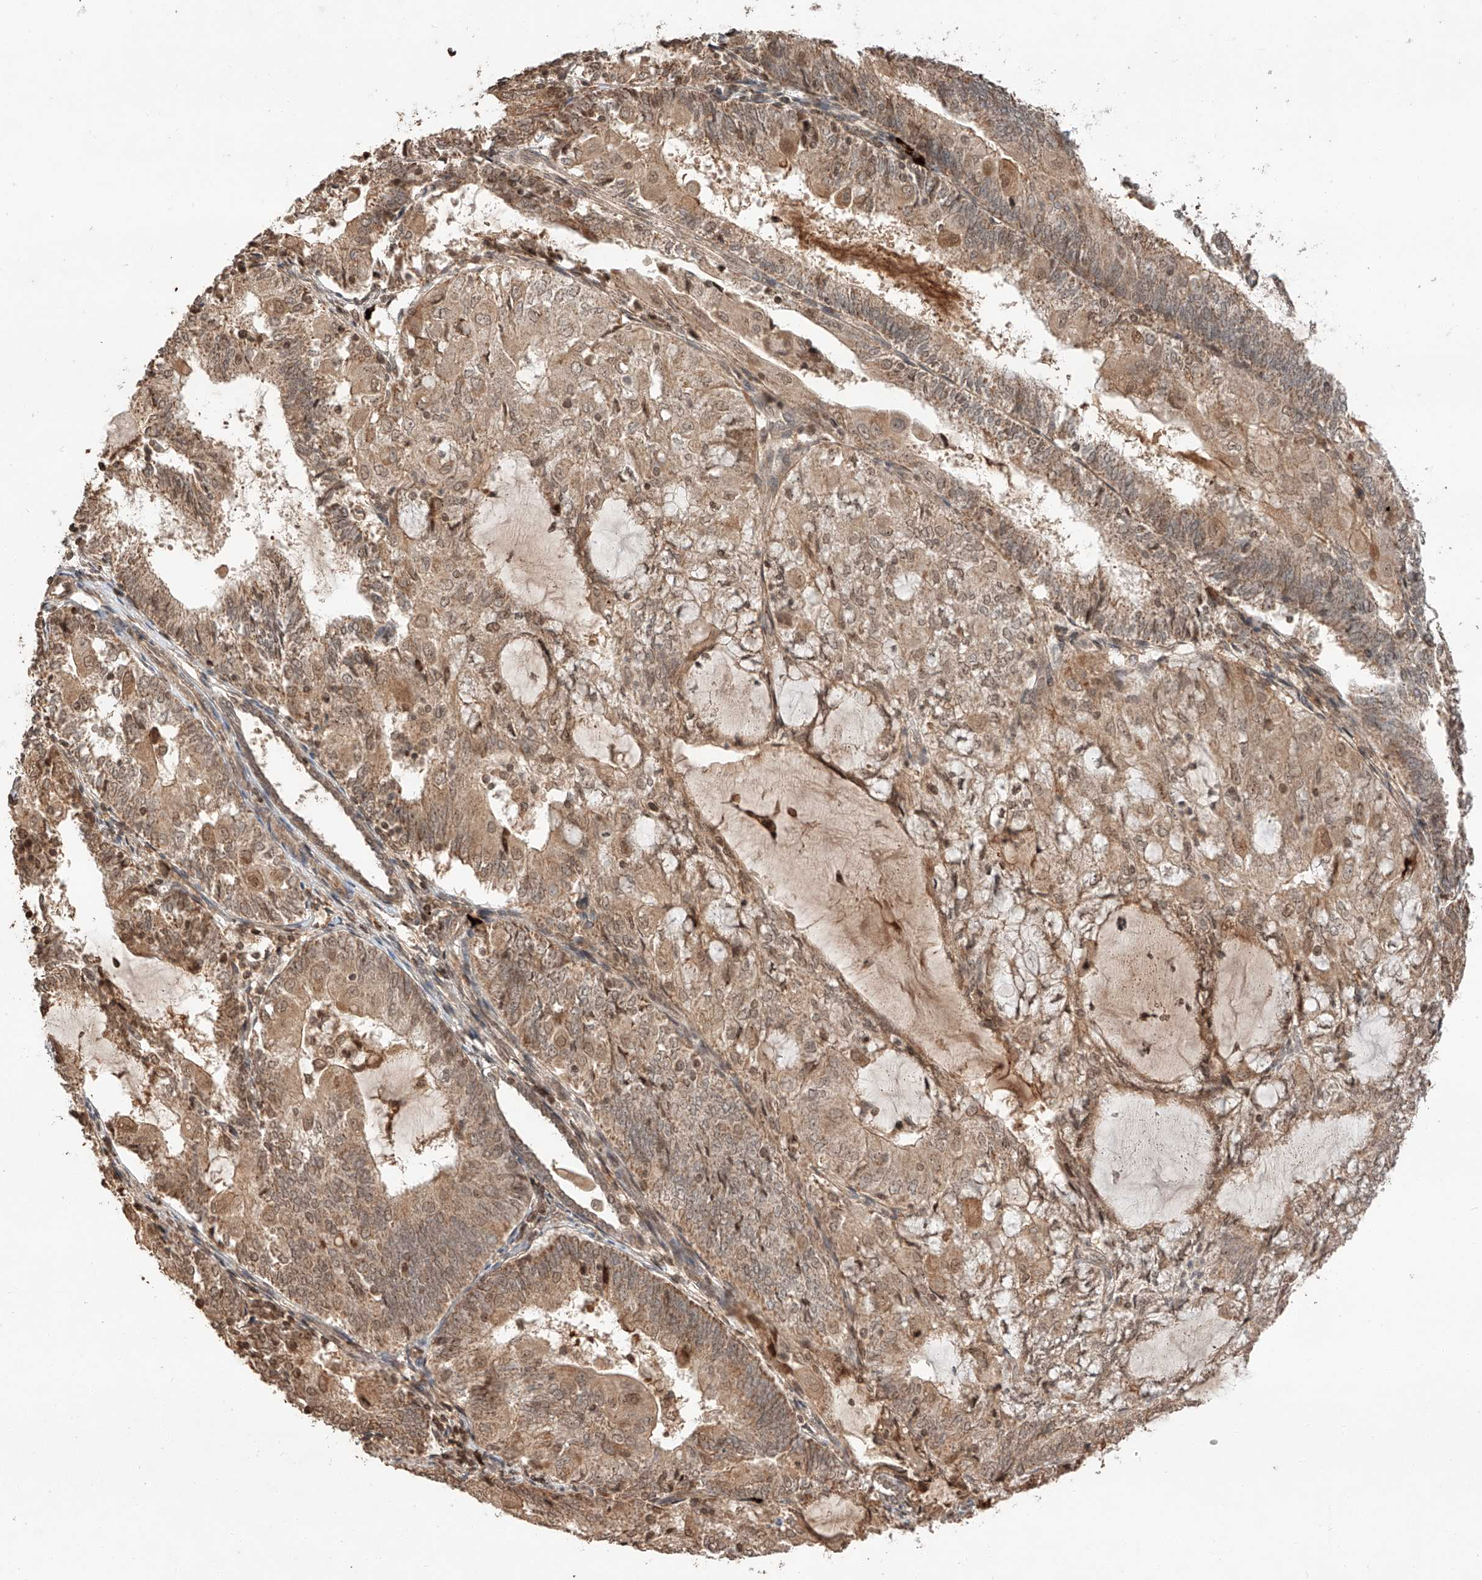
{"staining": {"intensity": "moderate", "quantity": ">75%", "location": "cytoplasmic/membranous,nuclear"}, "tissue": "endometrial cancer", "cell_type": "Tumor cells", "image_type": "cancer", "snomed": [{"axis": "morphology", "description": "Adenocarcinoma, NOS"}, {"axis": "topography", "description": "Endometrium"}], "caption": "Immunohistochemistry of endometrial adenocarcinoma reveals medium levels of moderate cytoplasmic/membranous and nuclear positivity in about >75% of tumor cells.", "gene": "ARHGAP33", "patient": {"sex": "female", "age": 81}}